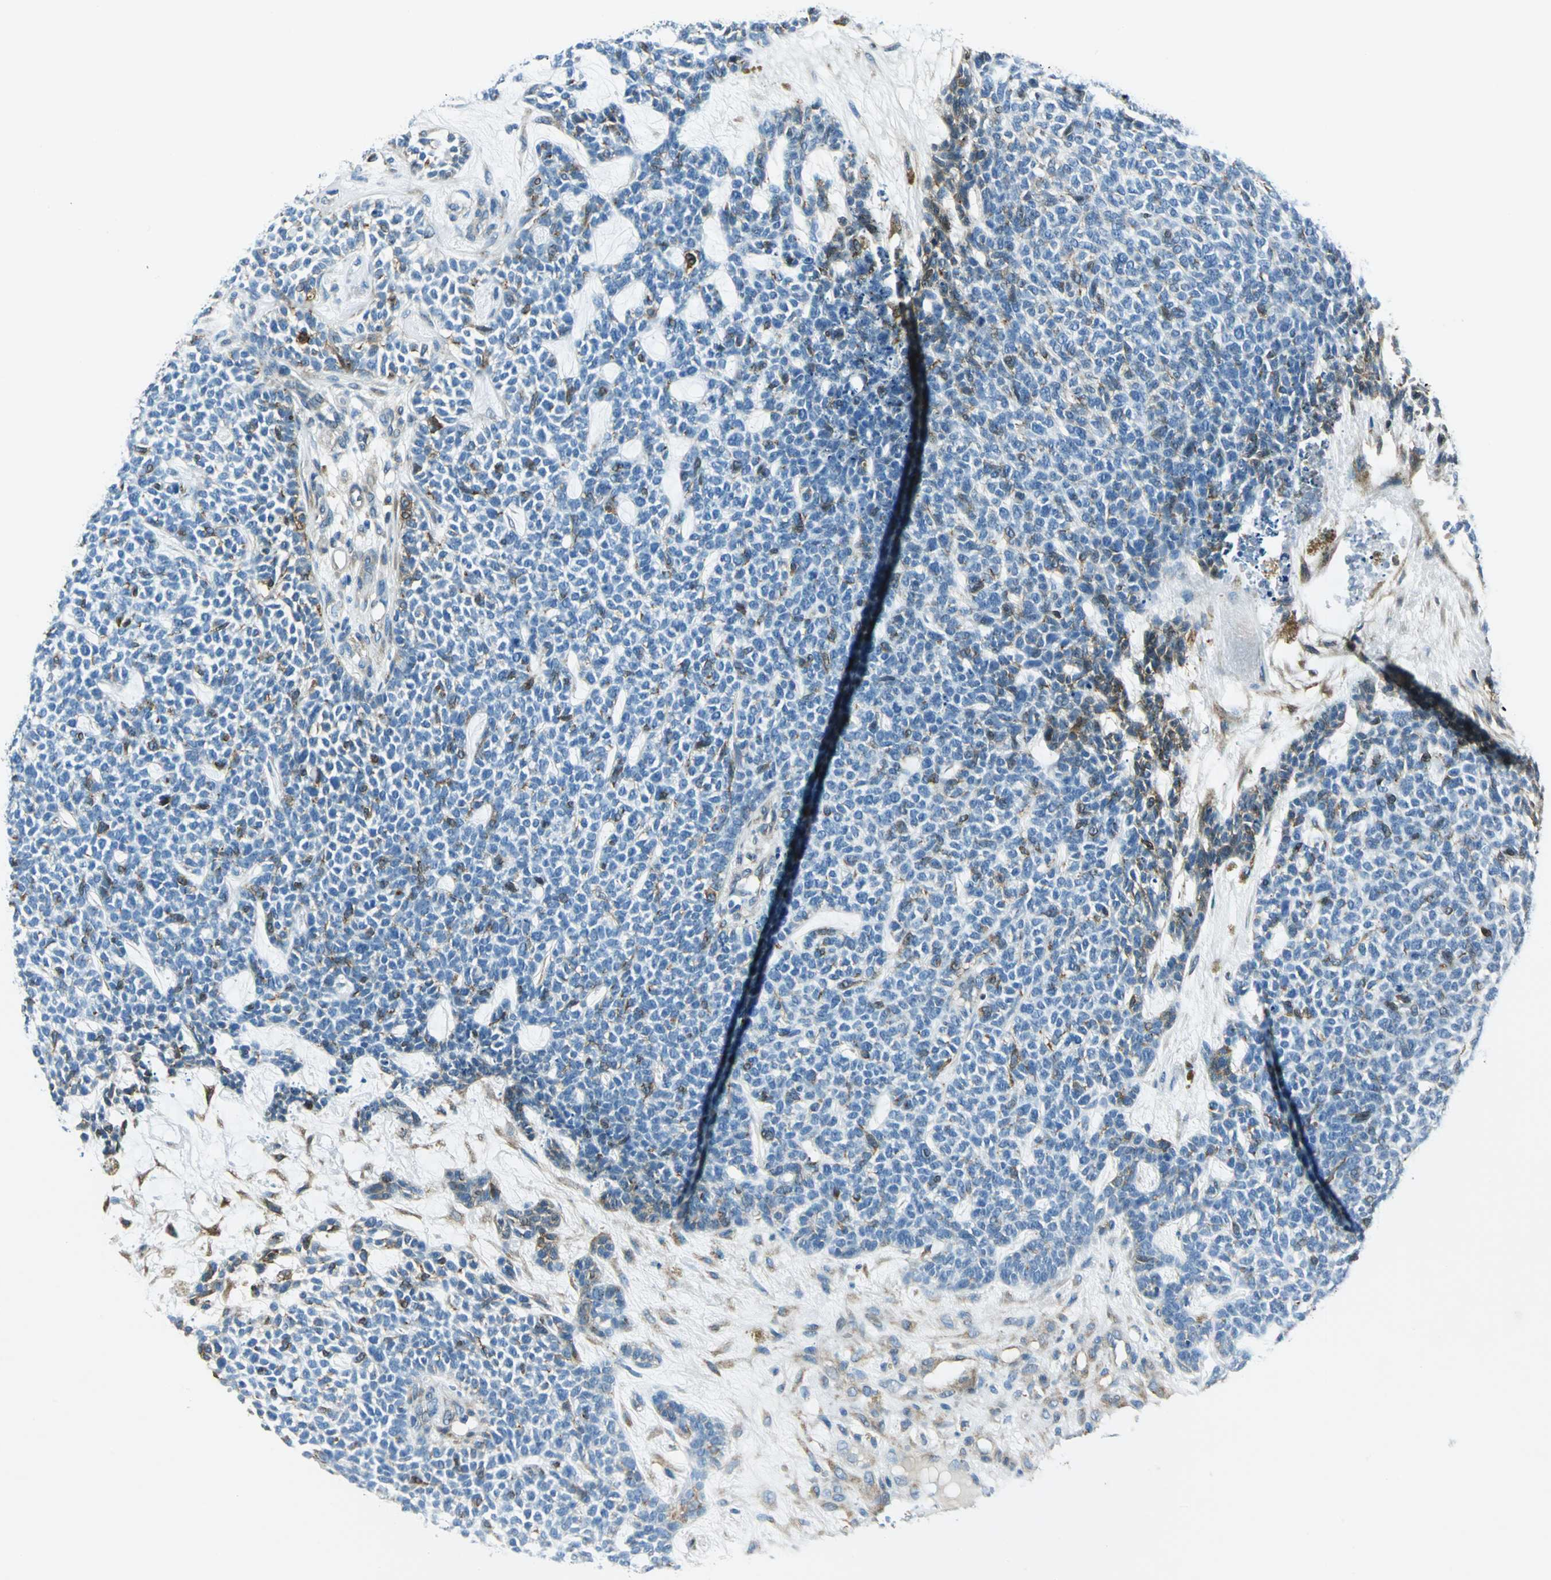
{"staining": {"intensity": "negative", "quantity": "none", "location": "none"}, "tissue": "skin cancer", "cell_type": "Tumor cells", "image_type": "cancer", "snomed": [{"axis": "morphology", "description": "Basal cell carcinoma"}, {"axis": "topography", "description": "Skin"}], "caption": "Tumor cells are negative for brown protein staining in skin basal cell carcinoma.", "gene": "HSPB1", "patient": {"sex": "female", "age": 84}}